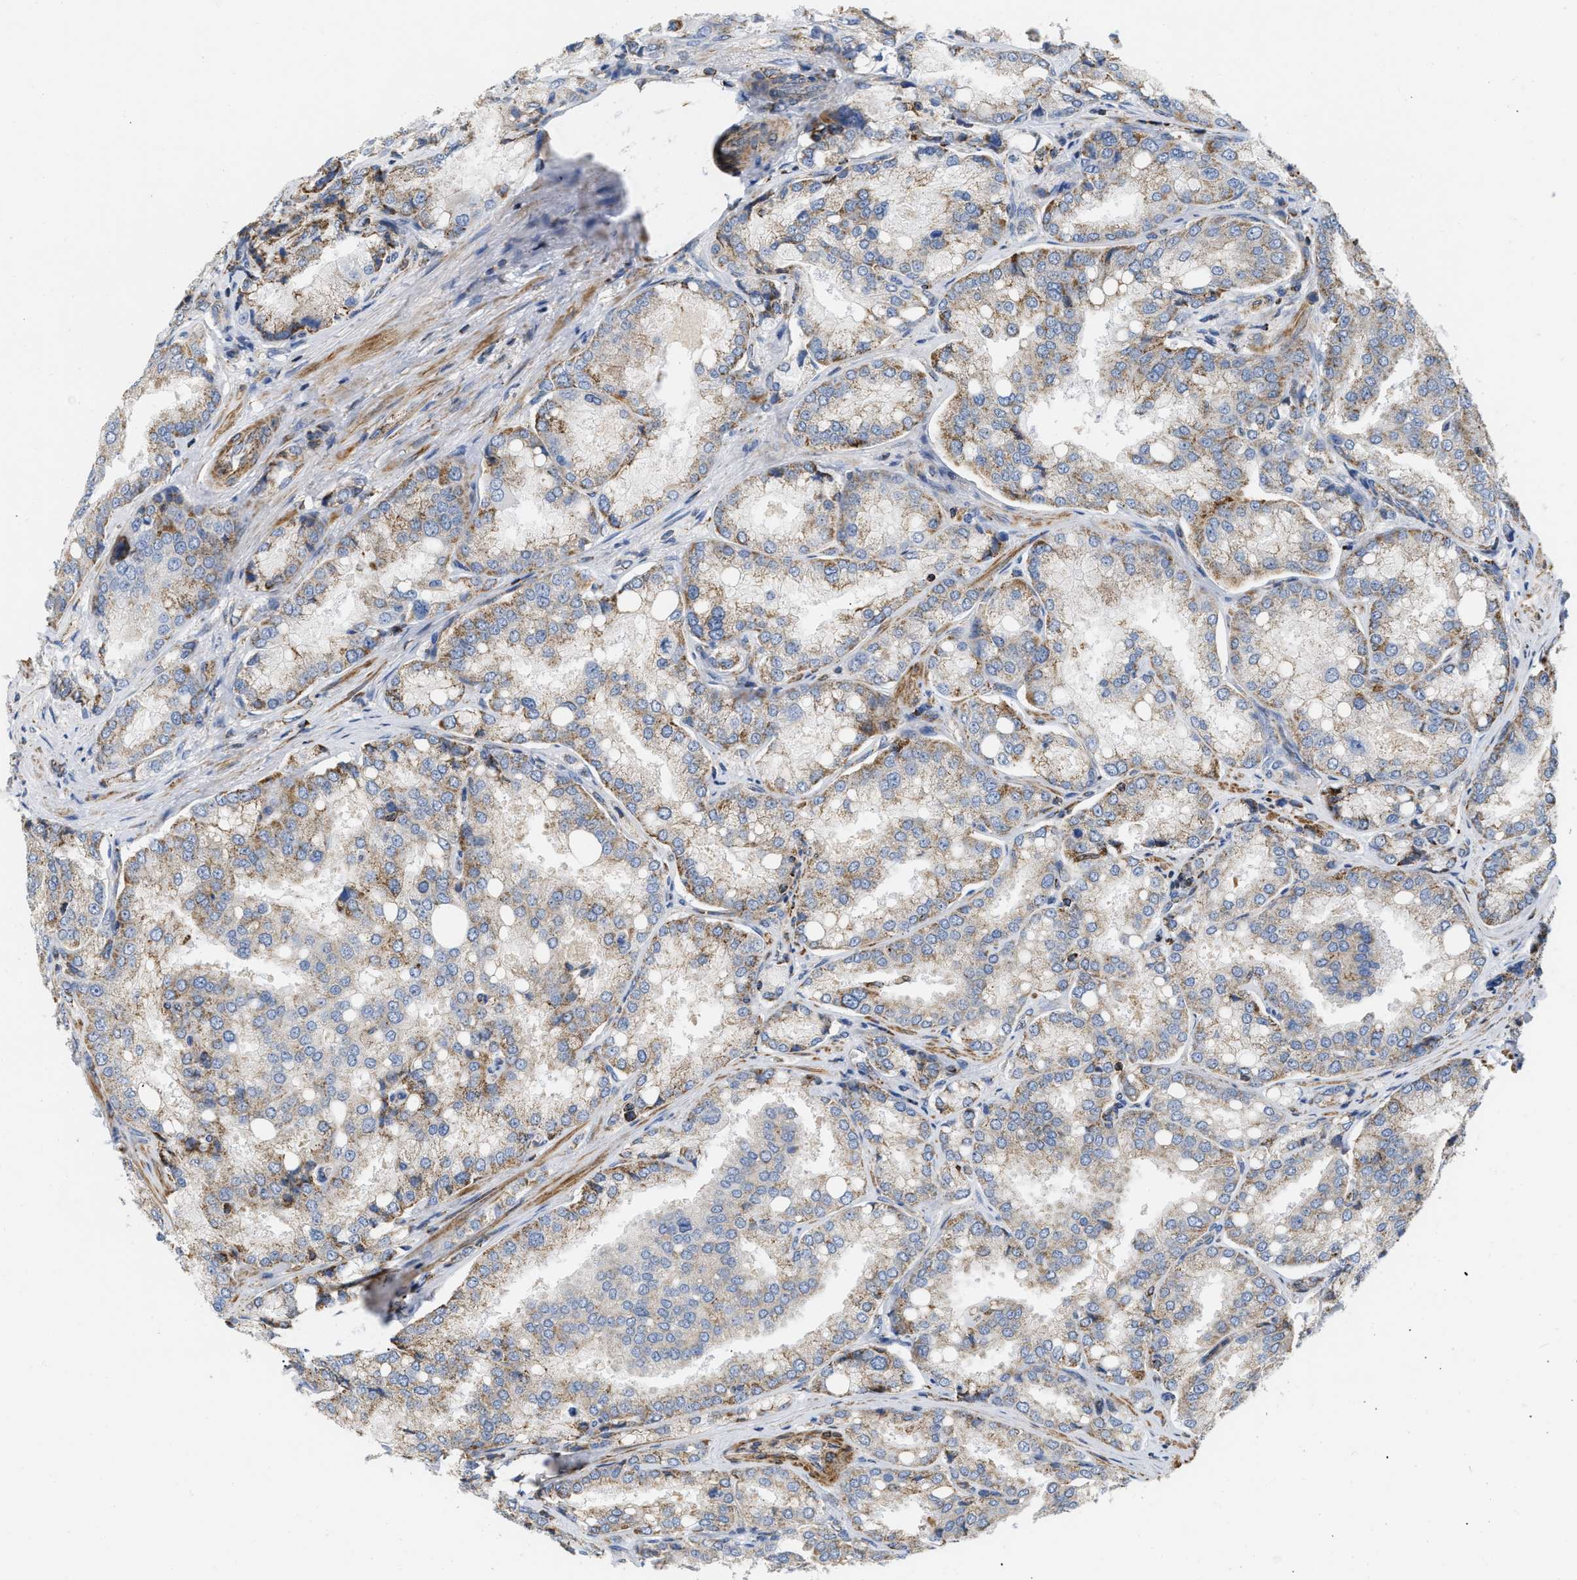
{"staining": {"intensity": "moderate", "quantity": ">75%", "location": "cytoplasmic/membranous"}, "tissue": "prostate cancer", "cell_type": "Tumor cells", "image_type": "cancer", "snomed": [{"axis": "morphology", "description": "Adenocarcinoma, High grade"}, {"axis": "topography", "description": "Prostate"}], "caption": "Prostate adenocarcinoma (high-grade) stained for a protein demonstrates moderate cytoplasmic/membranous positivity in tumor cells.", "gene": "GRB10", "patient": {"sex": "male", "age": 50}}